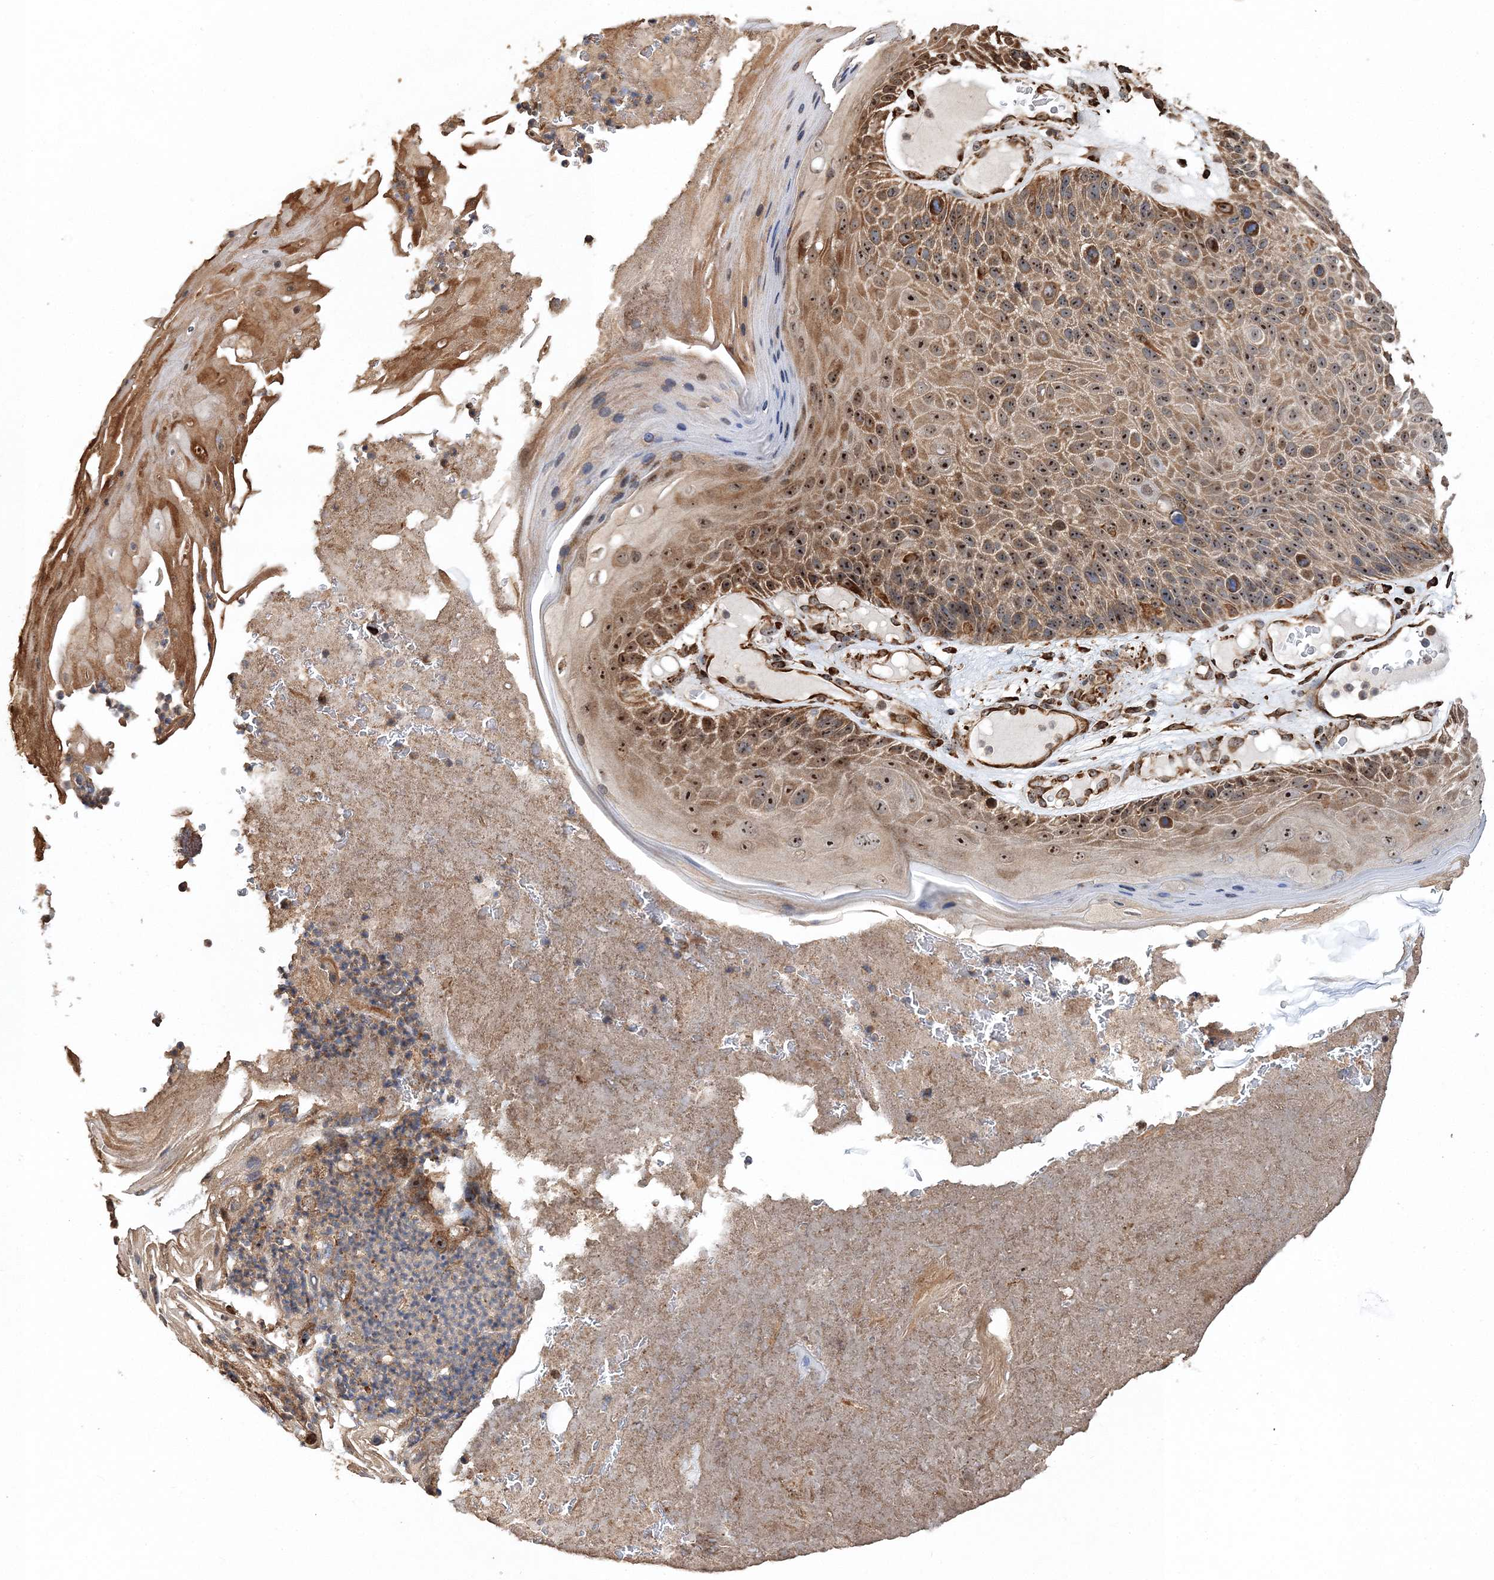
{"staining": {"intensity": "moderate", "quantity": ">75%", "location": "cytoplasmic/membranous,nuclear"}, "tissue": "skin cancer", "cell_type": "Tumor cells", "image_type": "cancer", "snomed": [{"axis": "morphology", "description": "Squamous cell carcinoma, NOS"}, {"axis": "topography", "description": "Skin"}], "caption": "Skin squamous cell carcinoma stained with IHC reveals moderate cytoplasmic/membranous and nuclear expression in about >75% of tumor cells.", "gene": "SCRN3", "patient": {"sex": "female", "age": 88}}